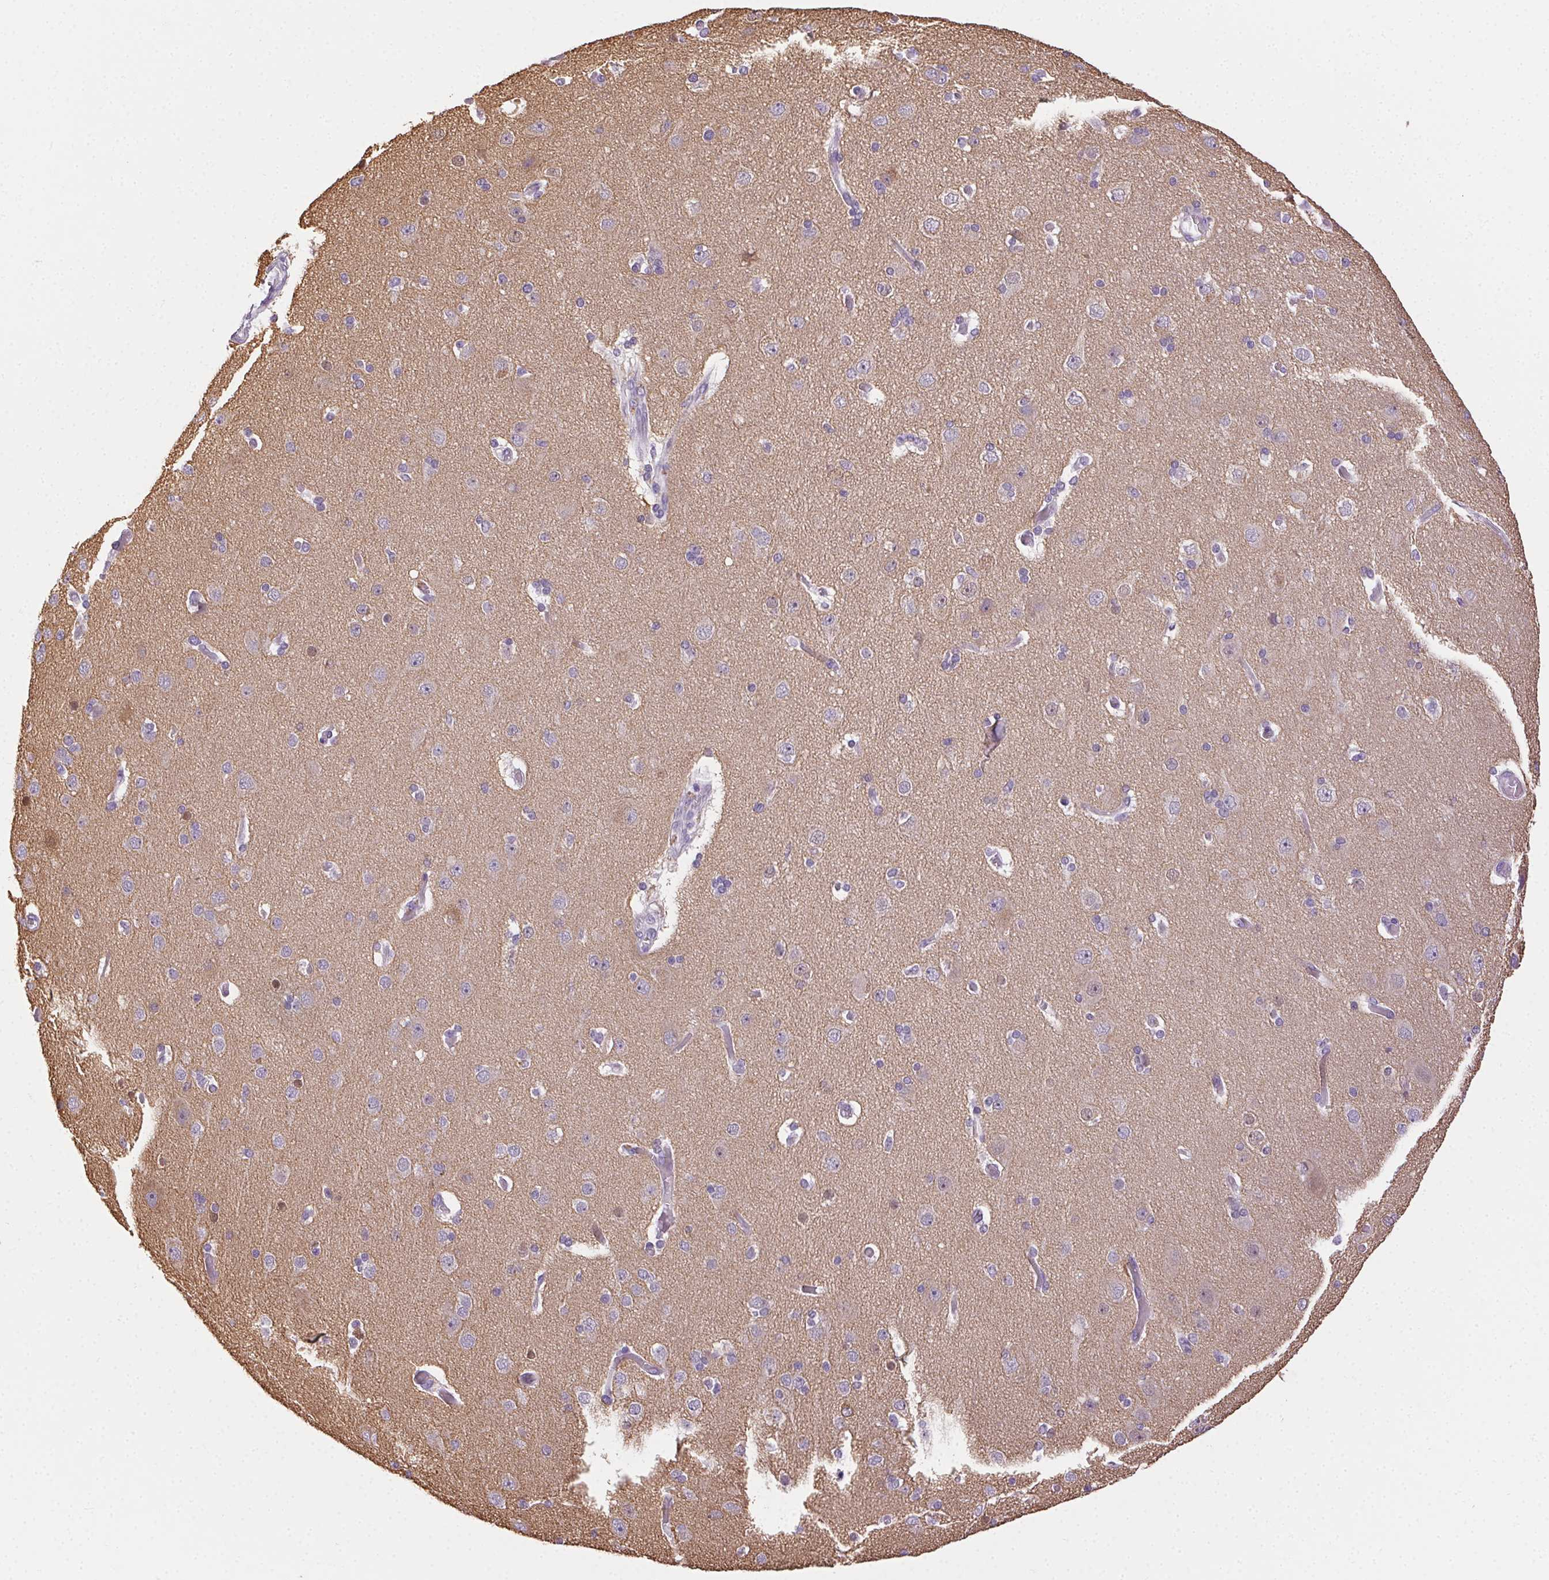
{"staining": {"intensity": "negative", "quantity": "none", "location": "none"}, "tissue": "cerebral cortex", "cell_type": "Endothelial cells", "image_type": "normal", "snomed": [{"axis": "morphology", "description": "Normal tissue, NOS"}, {"axis": "morphology", "description": "Glioma, malignant, High grade"}, {"axis": "topography", "description": "Cerebral cortex"}], "caption": "This is an immunohistochemistry (IHC) micrograph of normal human cerebral cortex. There is no positivity in endothelial cells.", "gene": "CADPS", "patient": {"sex": "male", "age": 71}}